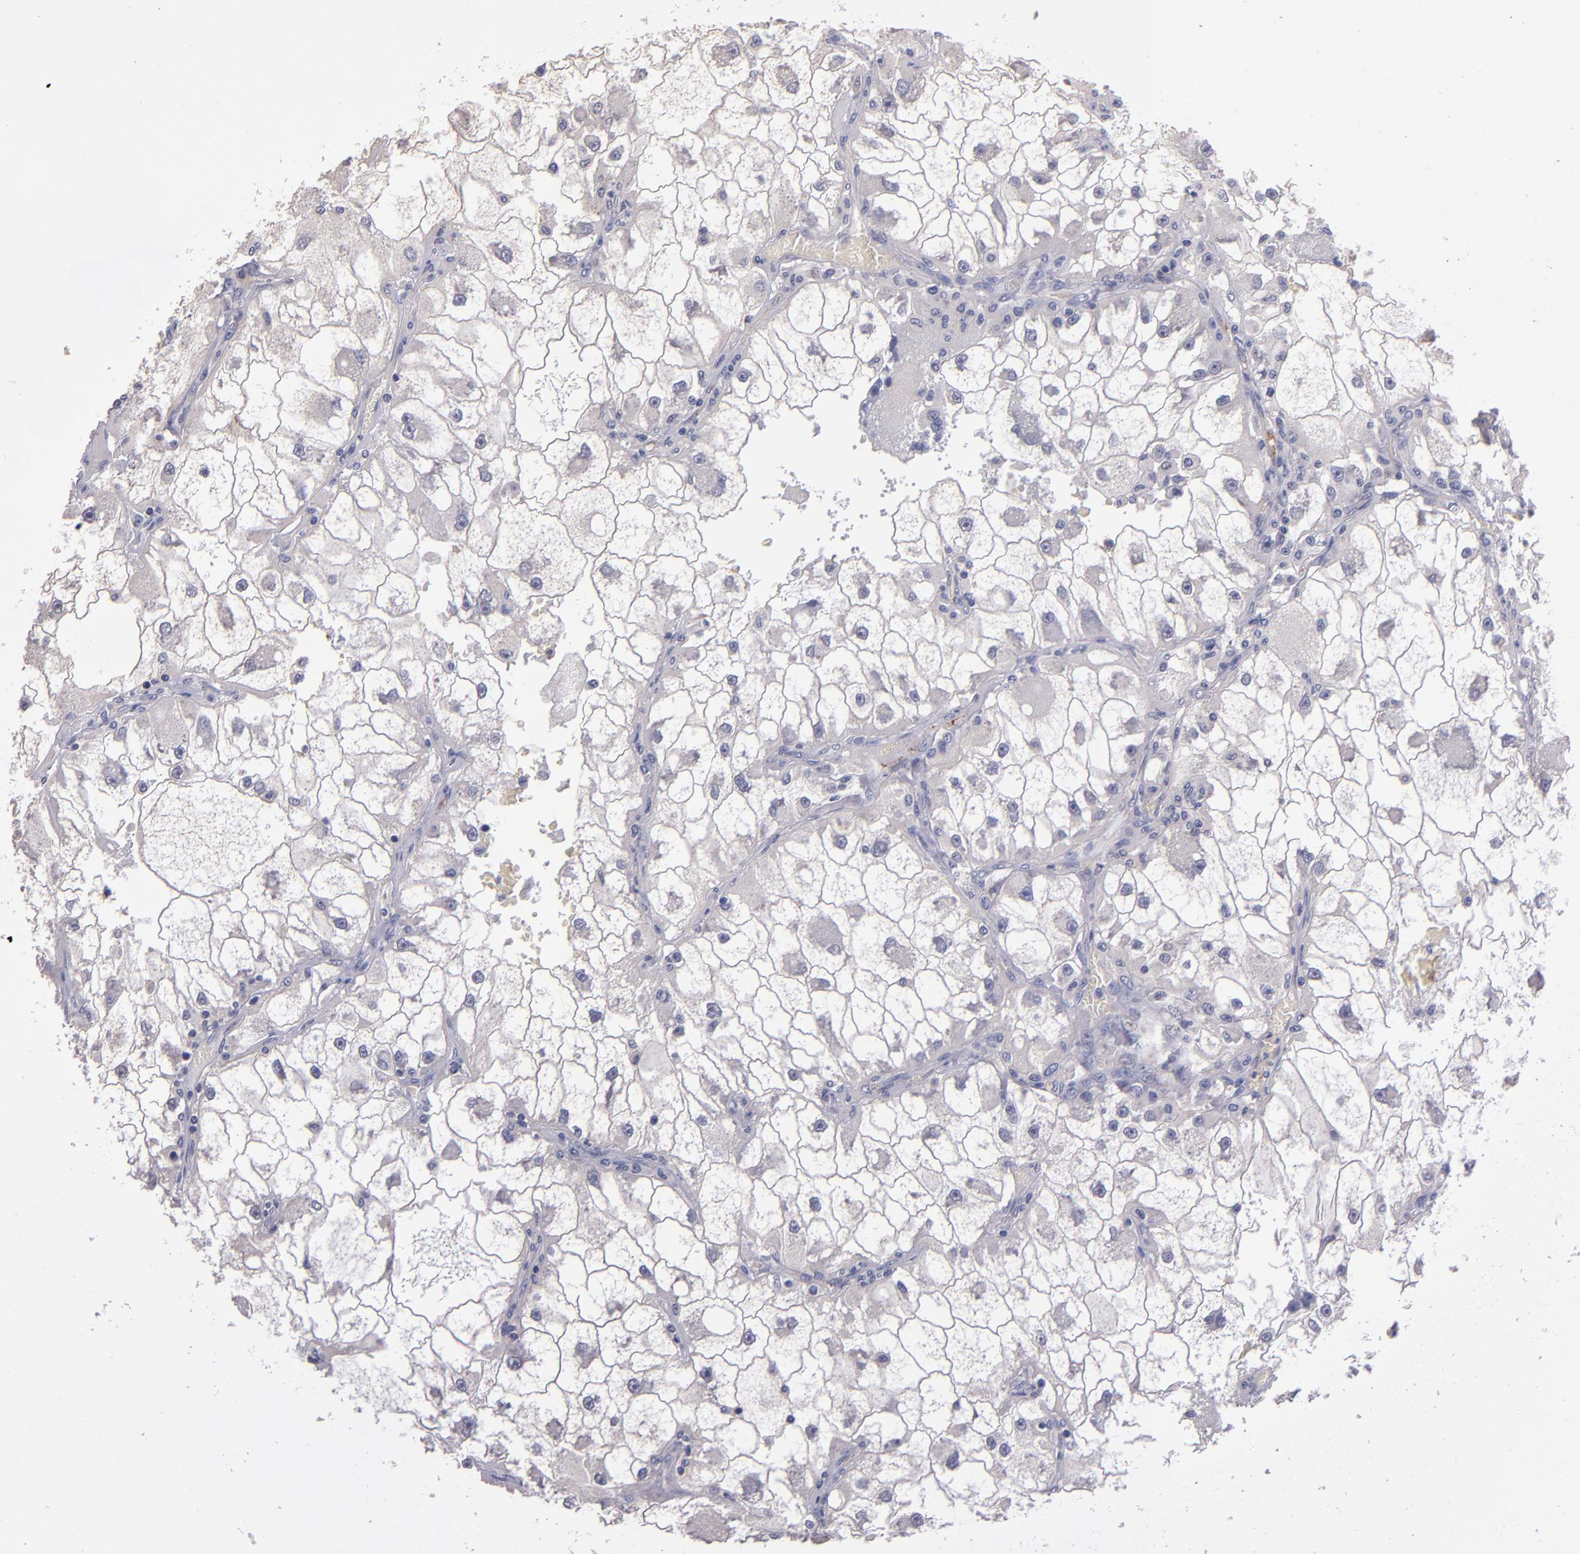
{"staining": {"intensity": "negative", "quantity": "none", "location": "none"}, "tissue": "renal cancer", "cell_type": "Tumor cells", "image_type": "cancer", "snomed": [{"axis": "morphology", "description": "Adenocarcinoma, NOS"}, {"axis": "topography", "description": "Kidney"}], "caption": "Tumor cells are negative for brown protein staining in renal cancer (adenocarcinoma). The staining was performed using DAB (3,3'-diaminobenzidine) to visualize the protein expression in brown, while the nuclei were stained in blue with hematoxylin (Magnification: 20x).", "gene": "CLDN5", "patient": {"sex": "female", "age": 73}}